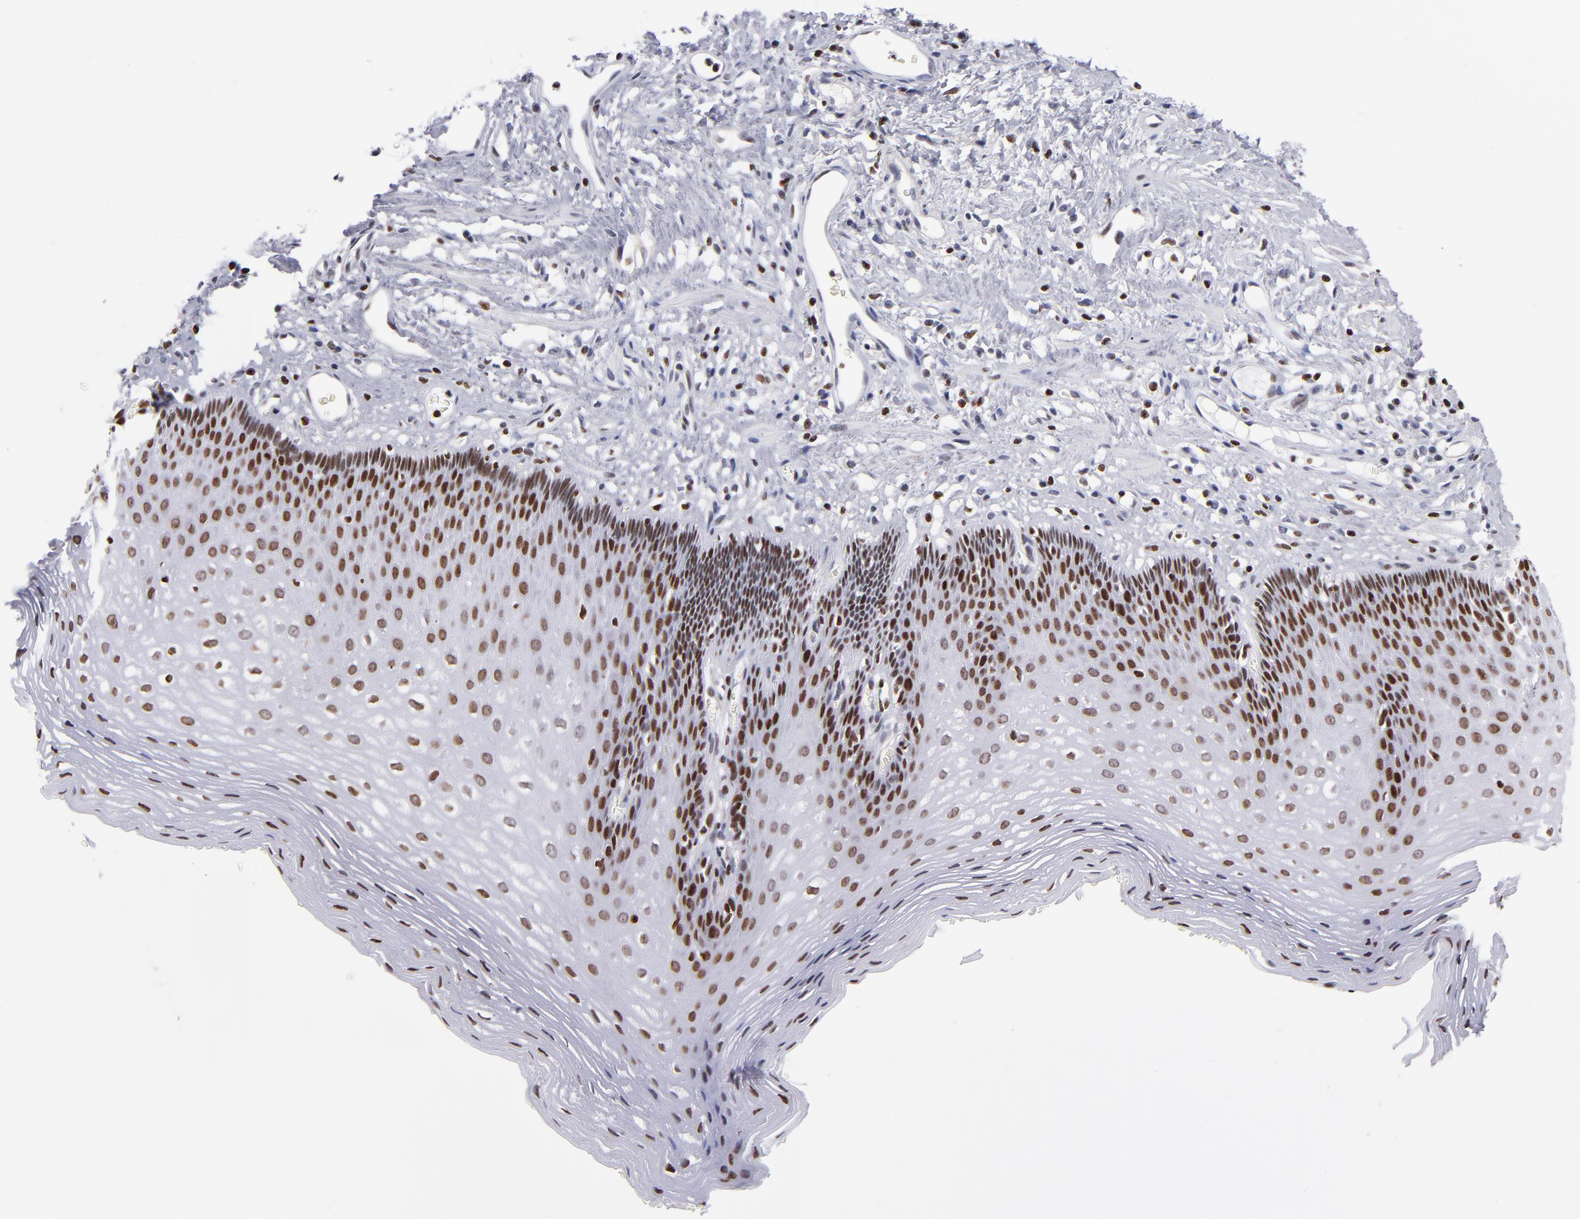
{"staining": {"intensity": "strong", "quantity": ">75%", "location": "nuclear"}, "tissue": "esophagus", "cell_type": "Squamous epithelial cells", "image_type": "normal", "snomed": [{"axis": "morphology", "description": "Normal tissue, NOS"}, {"axis": "topography", "description": "Esophagus"}], "caption": "A brown stain highlights strong nuclear positivity of a protein in squamous epithelial cells of normal human esophagus.", "gene": "POLA1", "patient": {"sex": "female", "age": 70}}